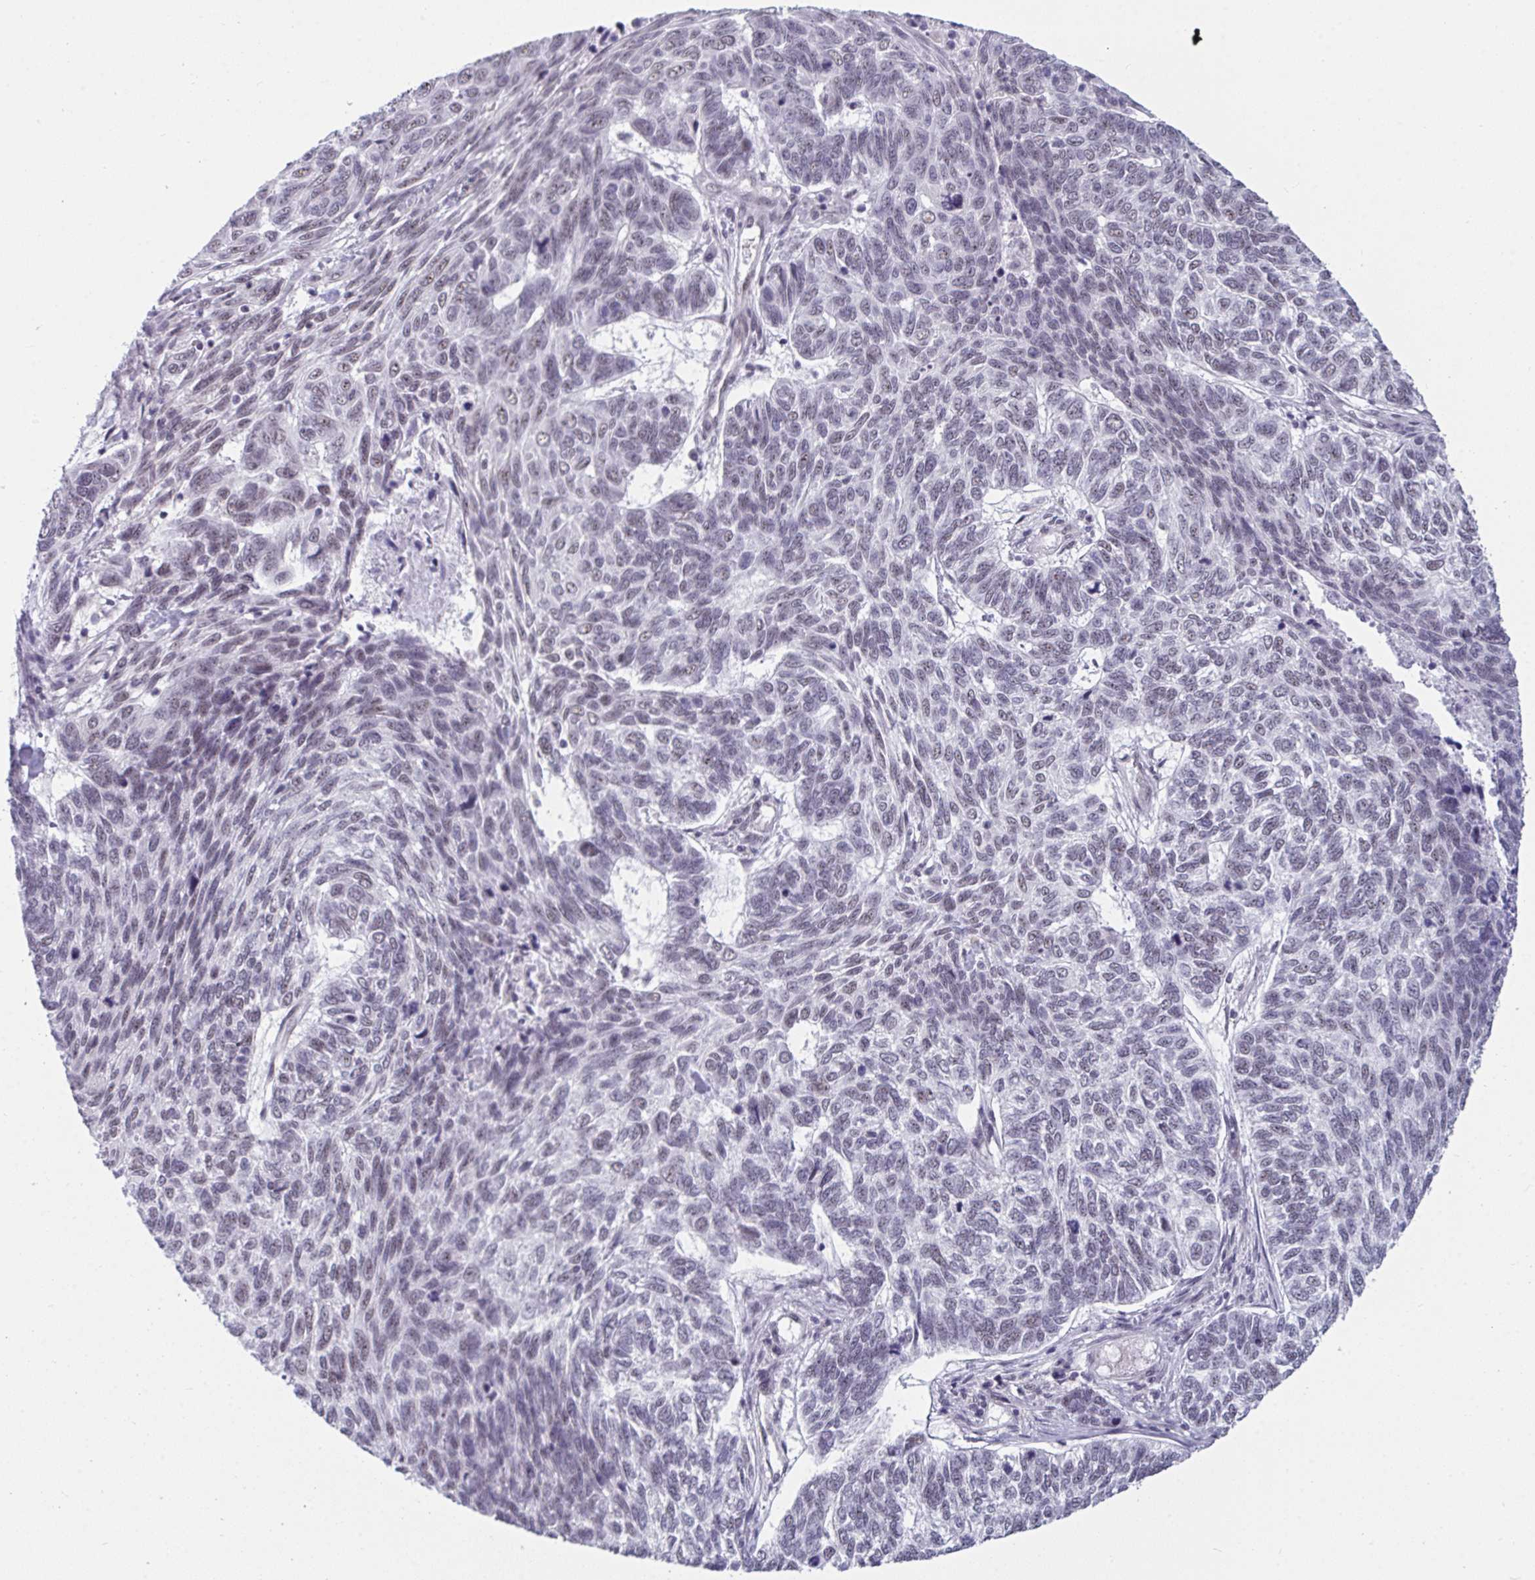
{"staining": {"intensity": "negative", "quantity": "none", "location": "none"}, "tissue": "skin cancer", "cell_type": "Tumor cells", "image_type": "cancer", "snomed": [{"axis": "morphology", "description": "Basal cell carcinoma"}, {"axis": "topography", "description": "Skin"}], "caption": "An image of skin basal cell carcinoma stained for a protein reveals no brown staining in tumor cells.", "gene": "PRR14", "patient": {"sex": "female", "age": 65}}